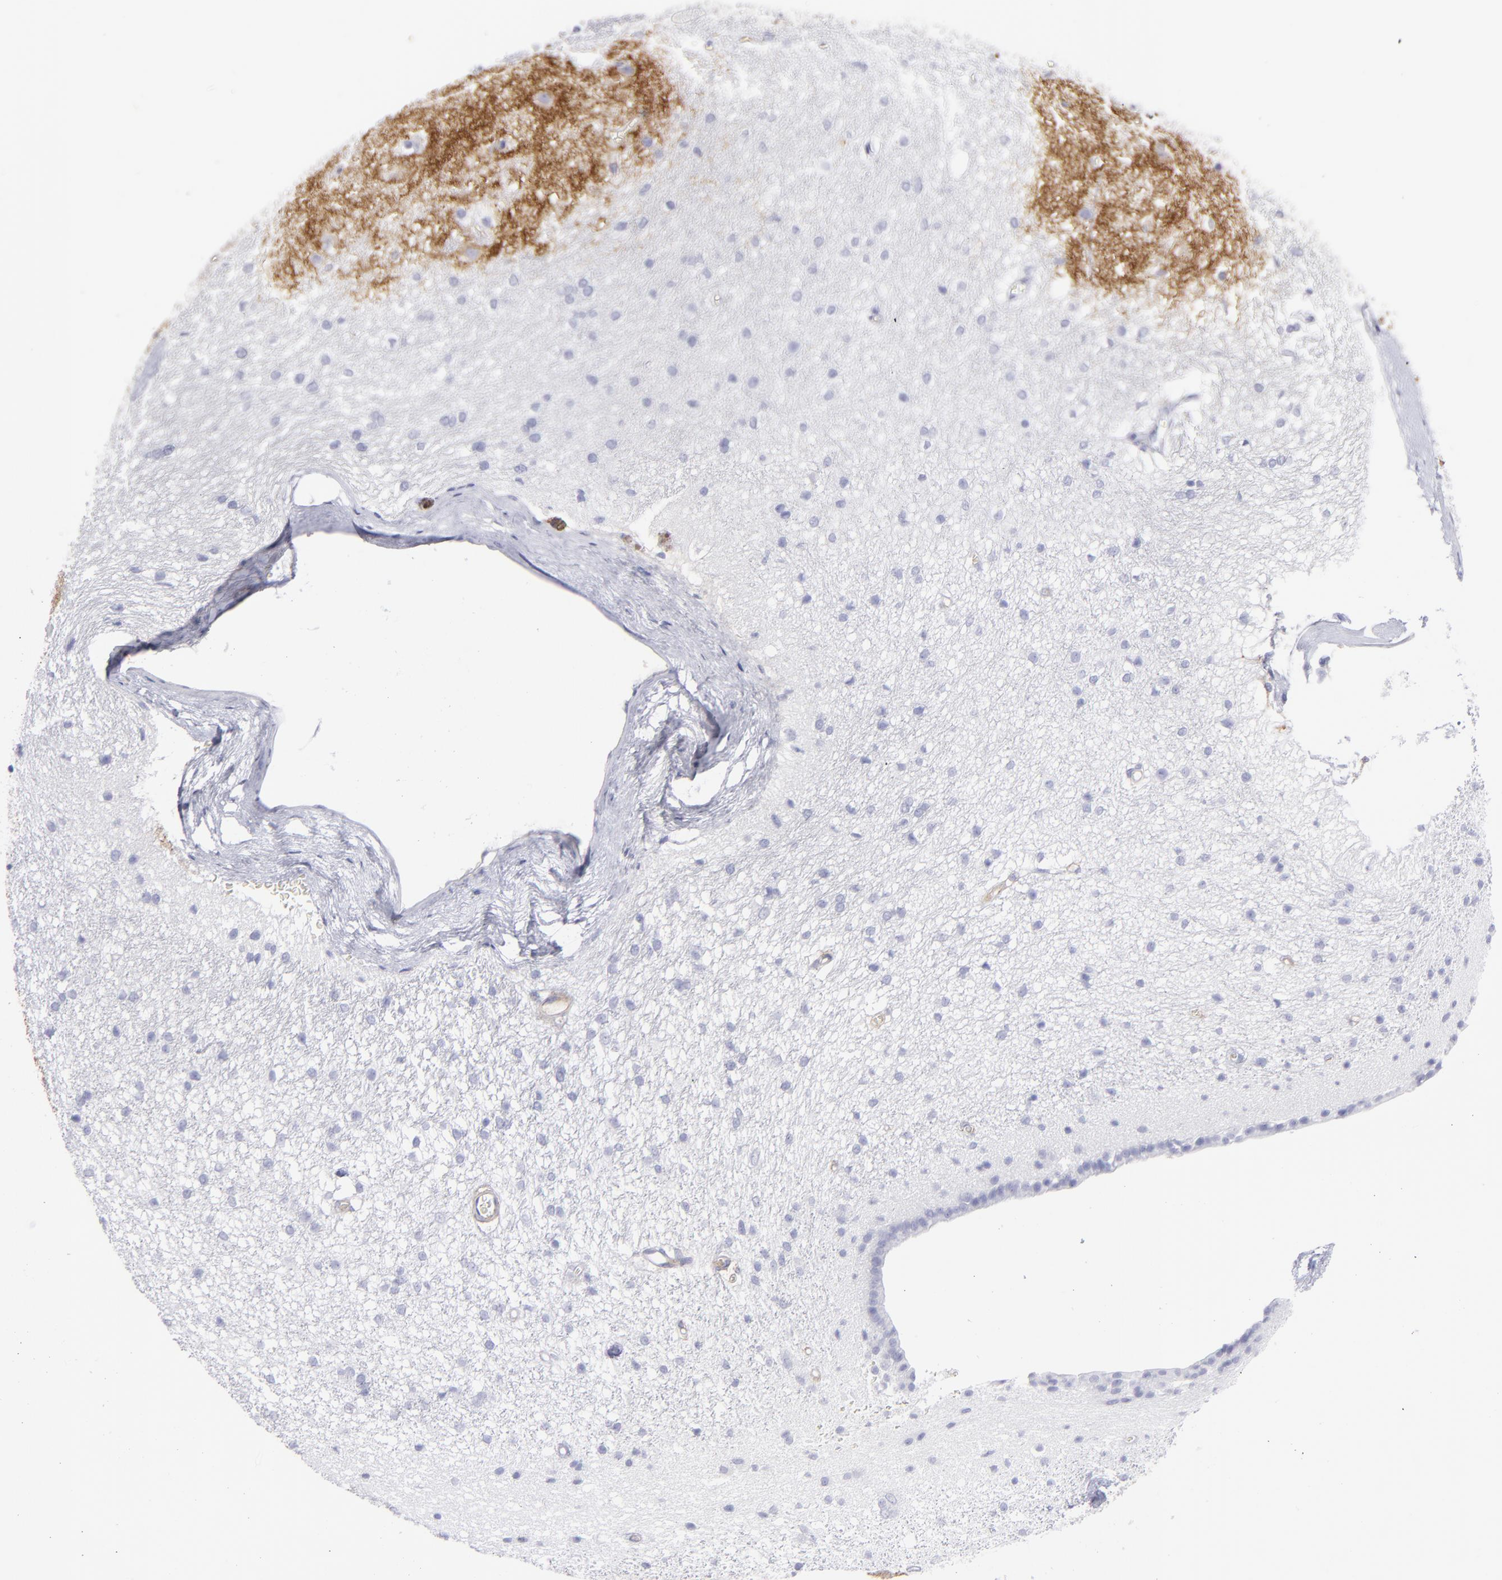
{"staining": {"intensity": "negative", "quantity": "none", "location": "none"}, "tissue": "caudate", "cell_type": "Glial cells", "image_type": "normal", "snomed": [{"axis": "morphology", "description": "Normal tissue, NOS"}, {"axis": "topography", "description": "Lateral ventricle wall"}], "caption": "Caudate stained for a protein using IHC exhibits no expression glial cells.", "gene": "ACE", "patient": {"sex": "female", "age": 19}}